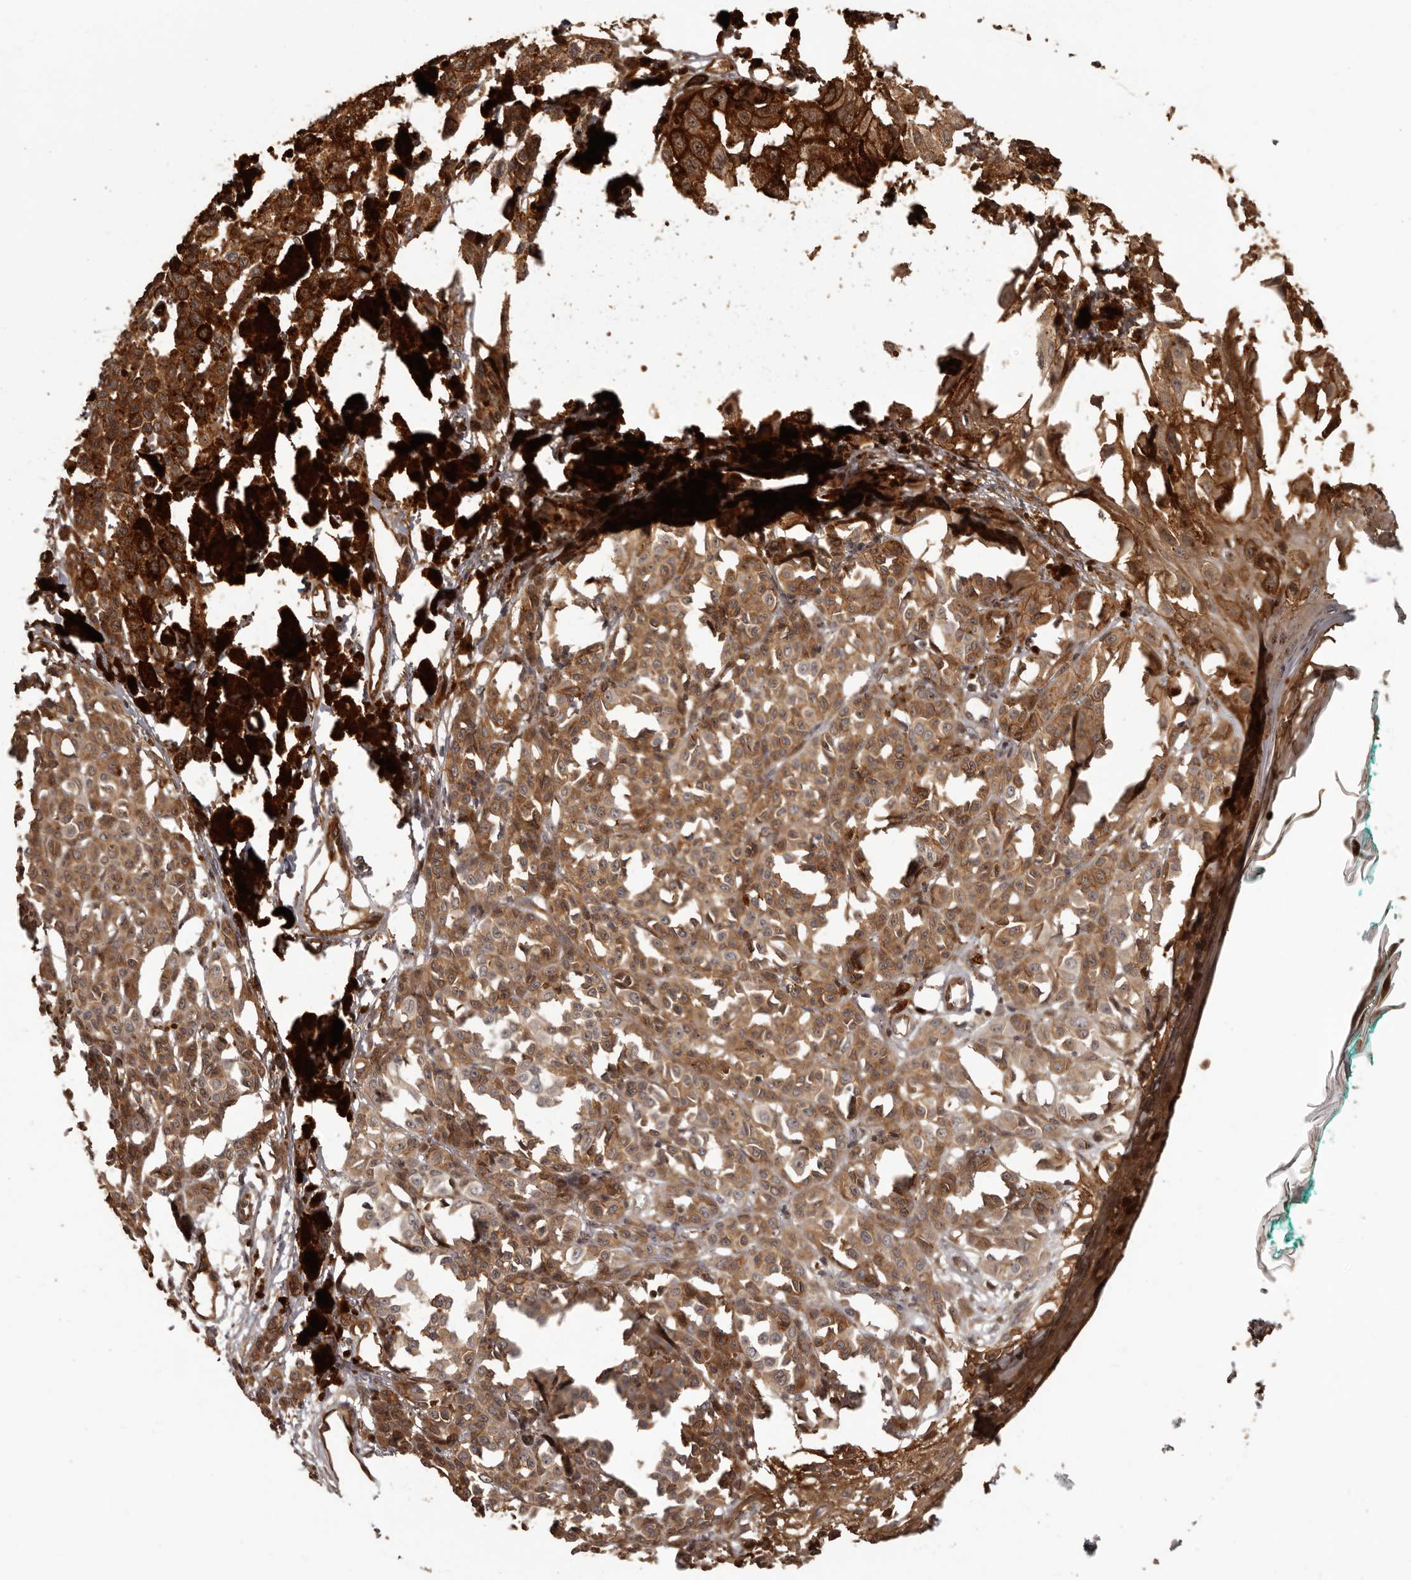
{"staining": {"intensity": "moderate", "quantity": ">75%", "location": "cytoplasmic/membranous"}, "tissue": "melanoma", "cell_type": "Tumor cells", "image_type": "cancer", "snomed": [{"axis": "morphology", "description": "Malignant melanoma, NOS"}, {"axis": "topography", "description": "Skin of leg"}], "caption": "Tumor cells exhibit medium levels of moderate cytoplasmic/membranous staining in approximately >75% of cells in malignant melanoma. (brown staining indicates protein expression, while blue staining denotes nuclei).", "gene": "SLITRK6", "patient": {"sex": "female", "age": 72}}